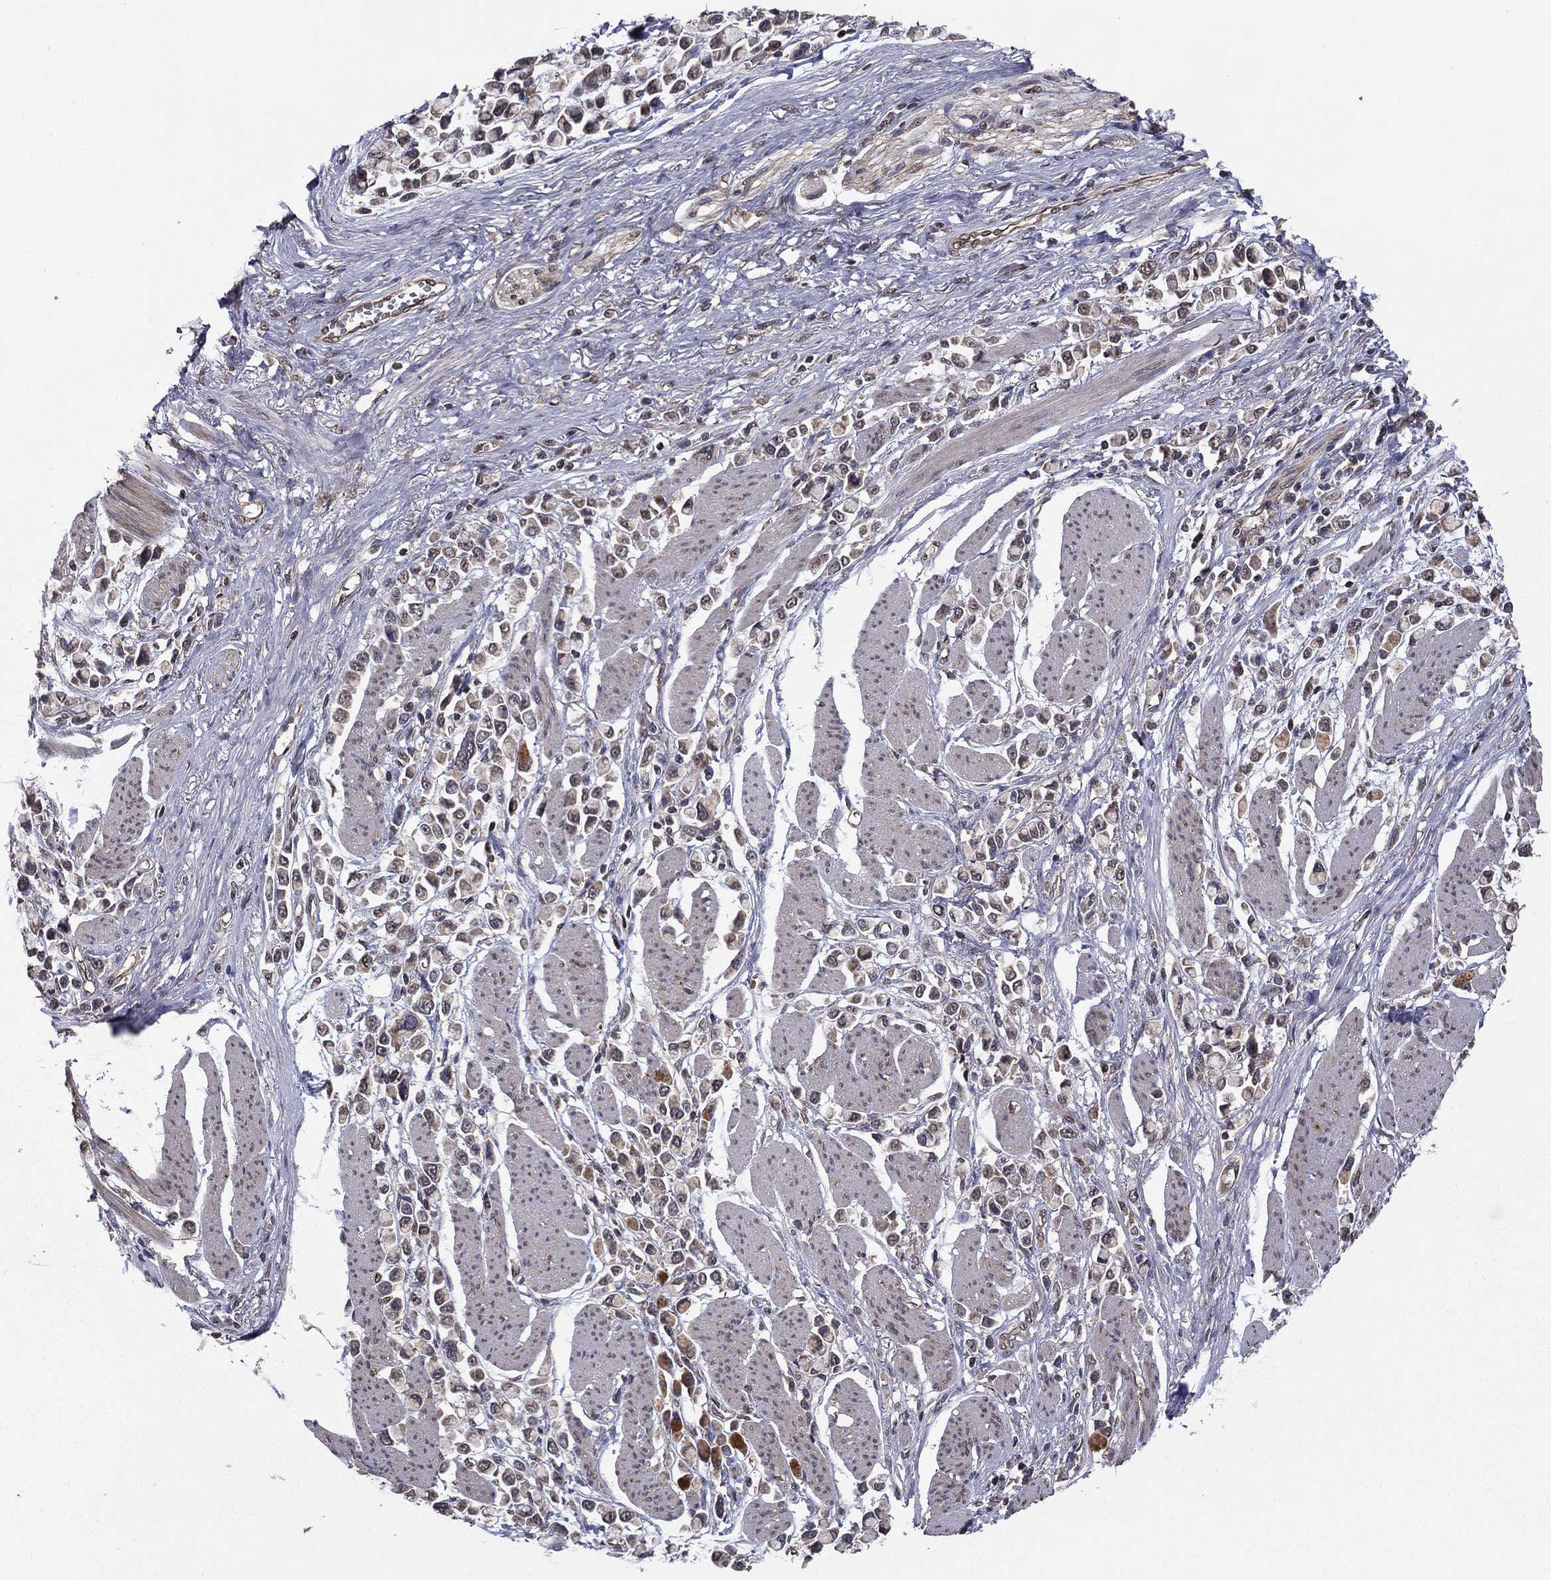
{"staining": {"intensity": "moderate", "quantity": "25%-75%", "location": "cytoplasmic/membranous"}, "tissue": "stomach cancer", "cell_type": "Tumor cells", "image_type": "cancer", "snomed": [{"axis": "morphology", "description": "Adenocarcinoma, NOS"}, {"axis": "topography", "description": "Stomach"}], "caption": "Brown immunohistochemical staining in human stomach cancer reveals moderate cytoplasmic/membranous expression in about 25%-75% of tumor cells.", "gene": "SLC2A13", "patient": {"sex": "female", "age": 81}}